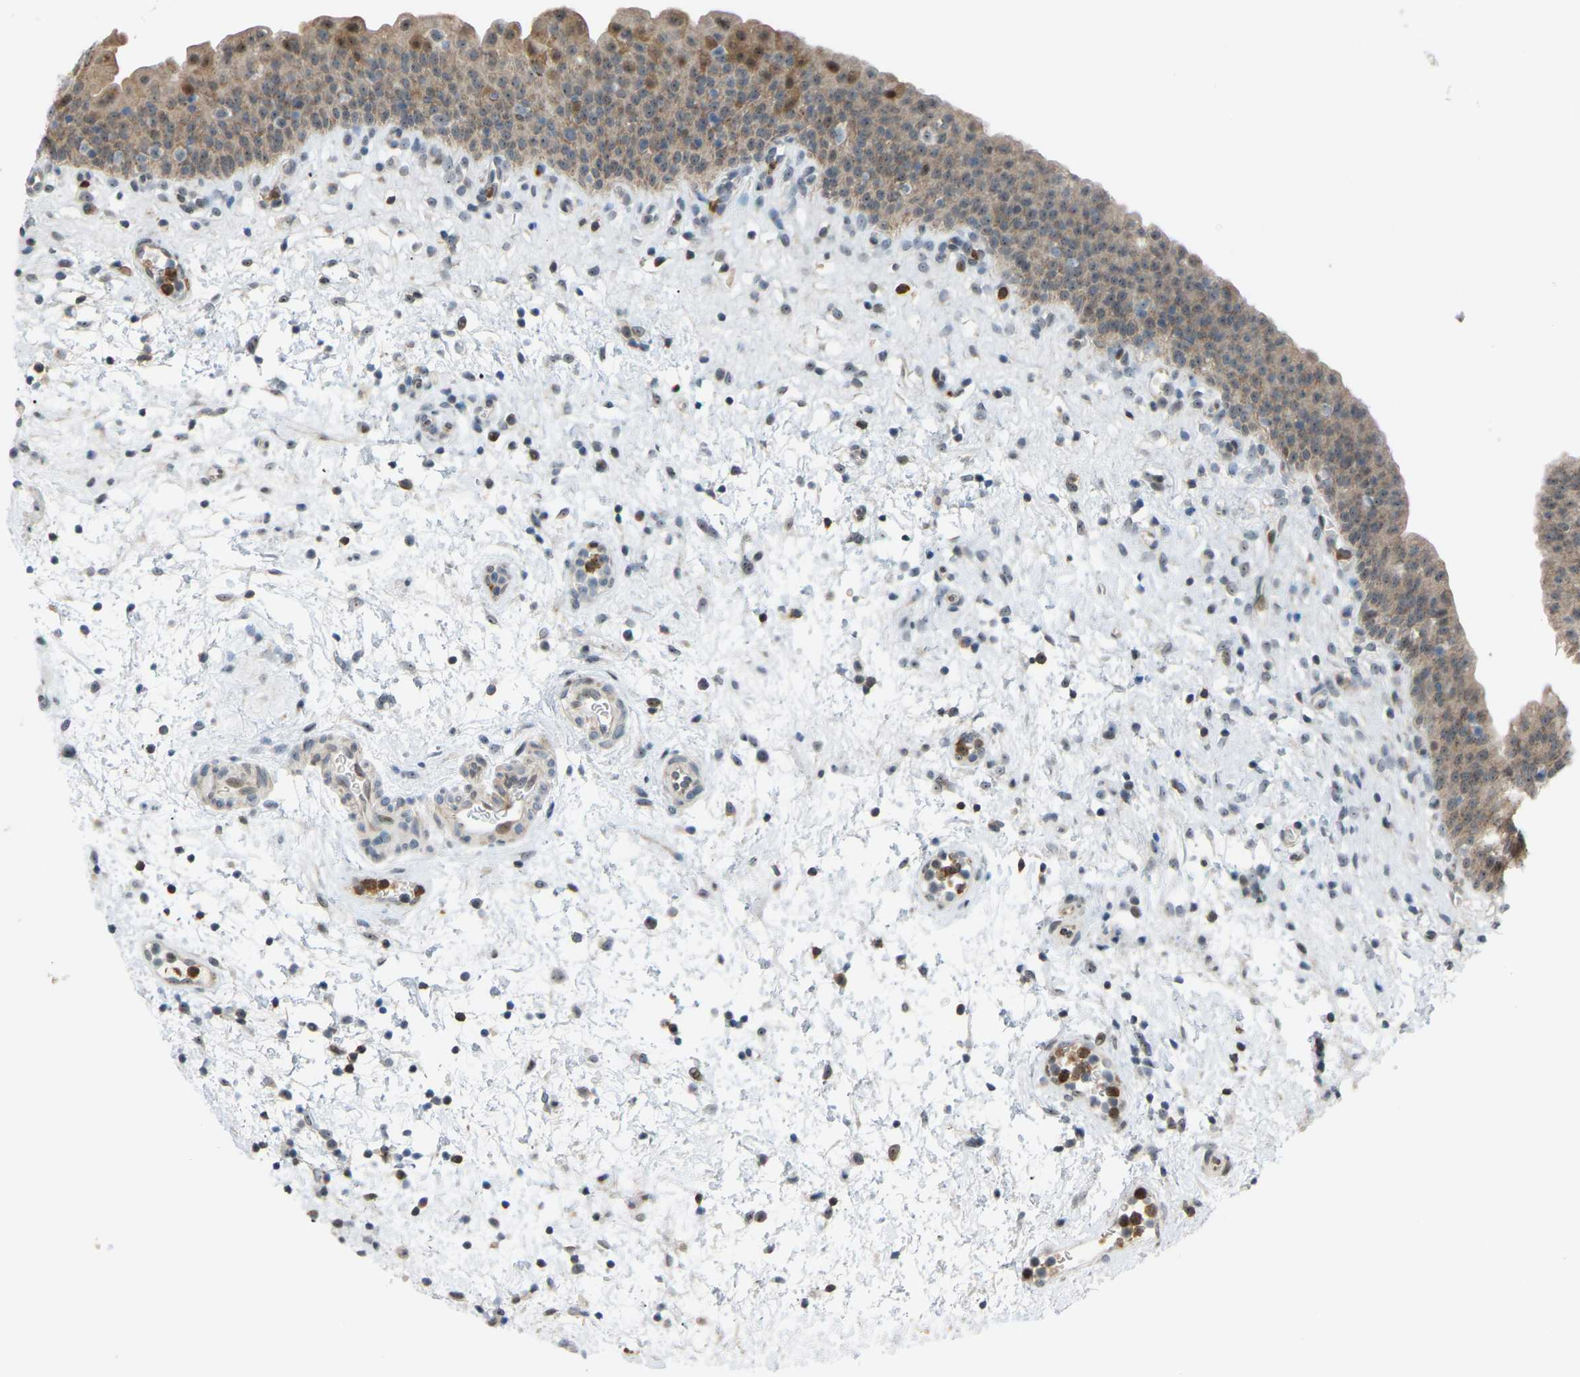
{"staining": {"intensity": "moderate", "quantity": ">75%", "location": "cytoplasmic/membranous,nuclear"}, "tissue": "urinary bladder", "cell_type": "Urothelial cells", "image_type": "normal", "snomed": [{"axis": "morphology", "description": "Normal tissue, NOS"}, {"axis": "topography", "description": "Urinary bladder"}], "caption": "Protein expression analysis of normal urinary bladder reveals moderate cytoplasmic/membranous,nuclear positivity in about >75% of urothelial cells.", "gene": "CROT", "patient": {"sex": "male", "age": 37}}